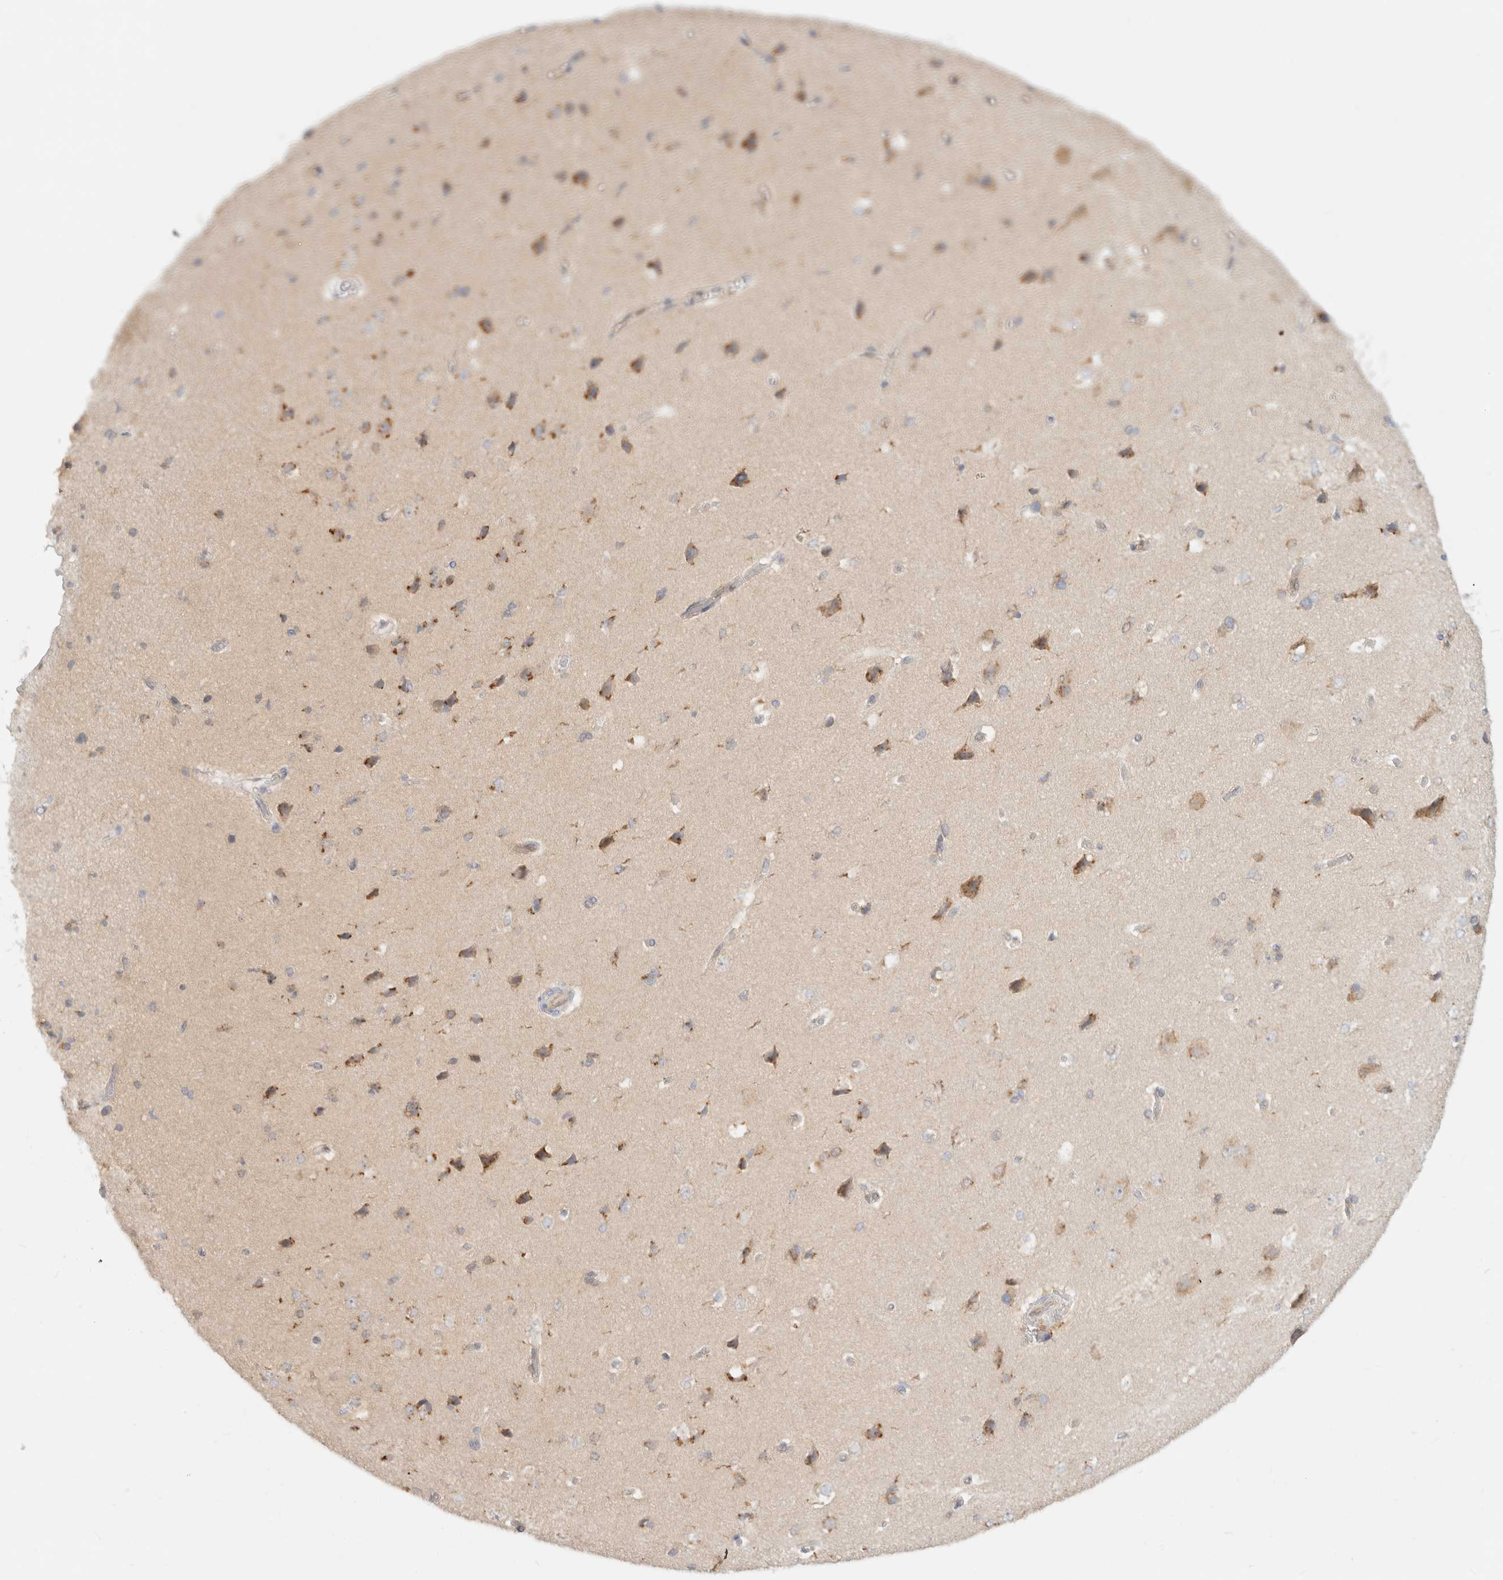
{"staining": {"intensity": "negative", "quantity": "none", "location": "none"}, "tissue": "cerebral cortex", "cell_type": "Endothelial cells", "image_type": "normal", "snomed": [{"axis": "morphology", "description": "Normal tissue, NOS"}, {"axis": "topography", "description": "Cerebral cortex"}], "caption": "DAB immunohistochemical staining of benign human cerebral cortex shows no significant staining in endothelial cells.", "gene": "EFCAB13", "patient": {"sex": "male", "age": 62}}